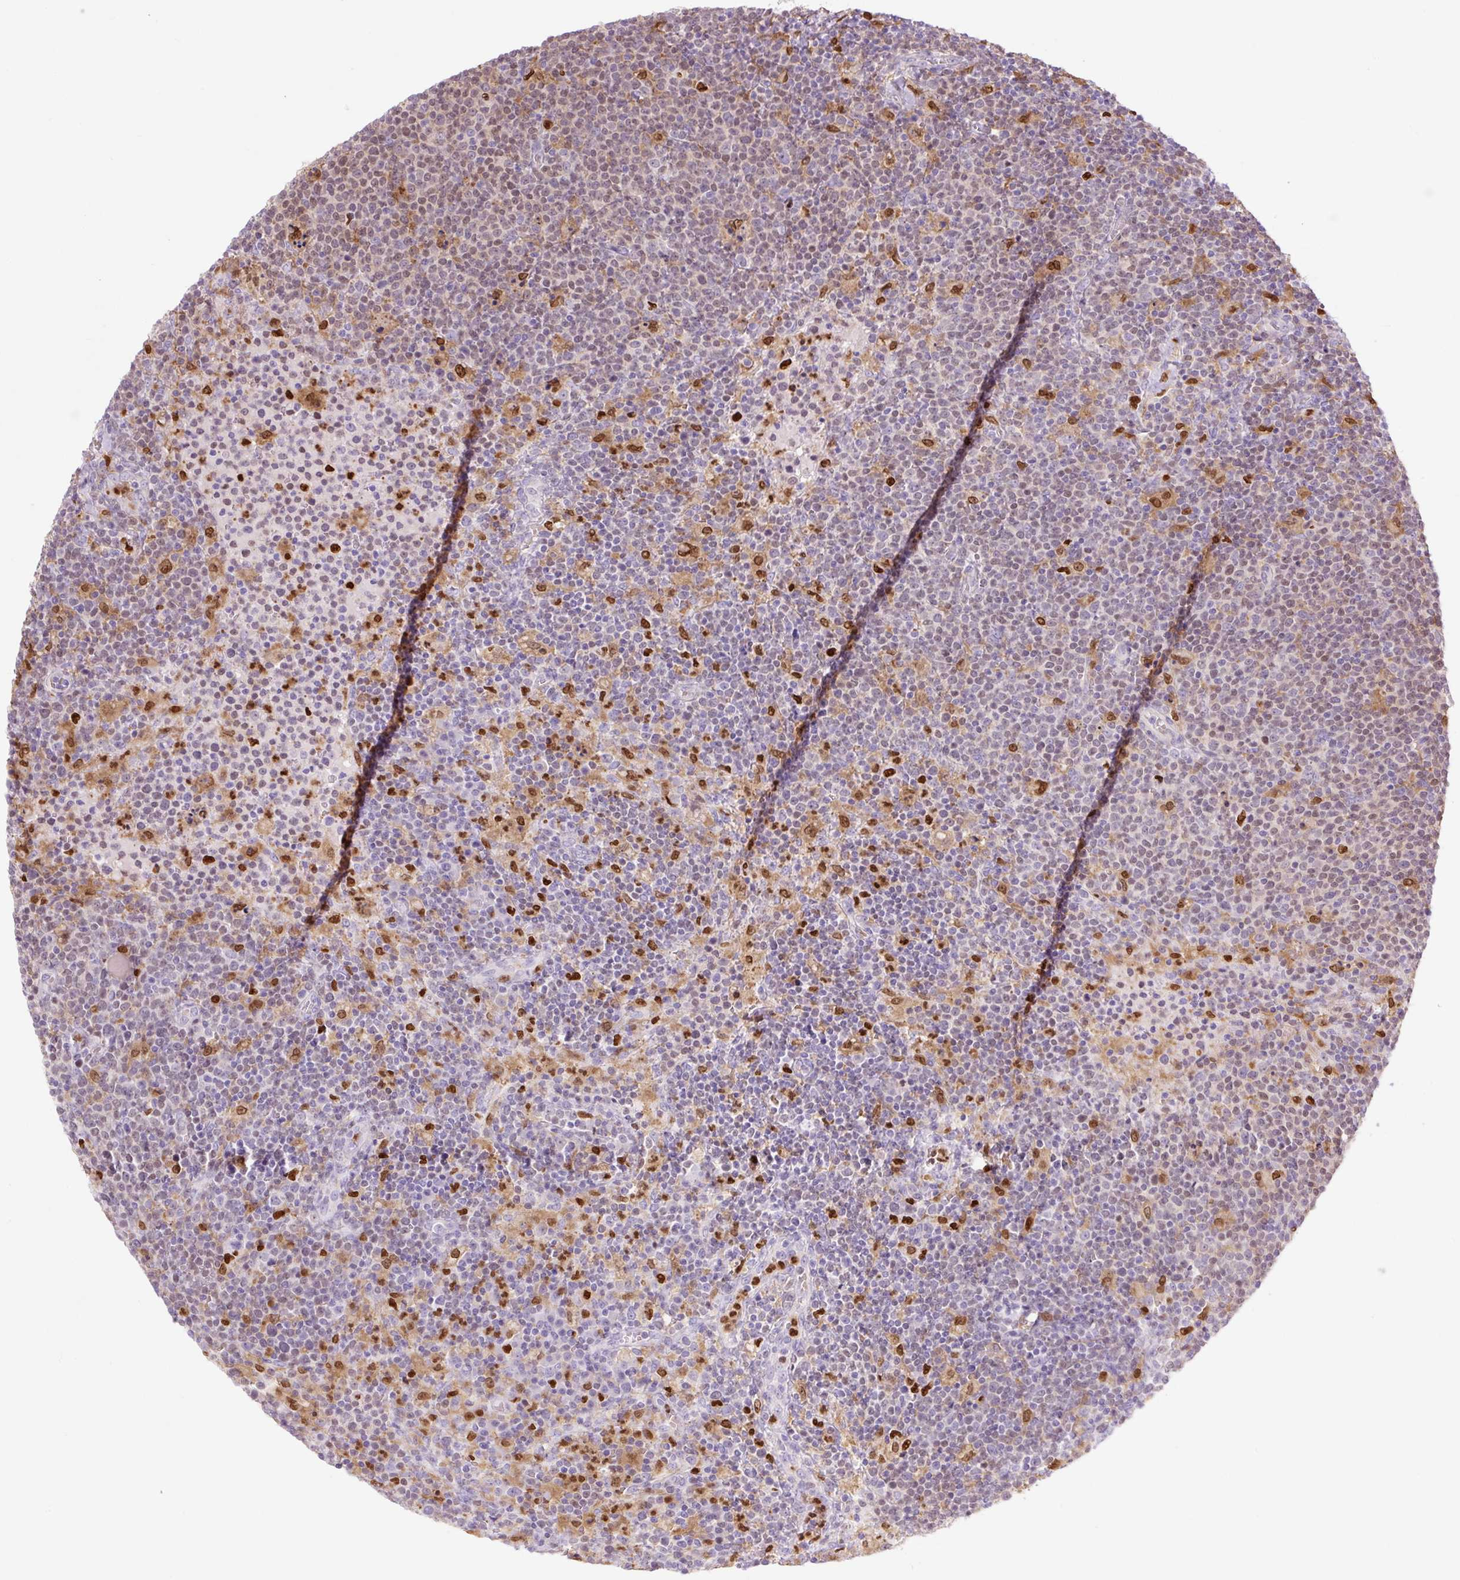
{"staining": {"intensity": "negative", "quantity": "none", "location": "none"}, "tissue": "lymphoma", "cell_type": "Tumor cells", "image_type": "cancer", "snomed": [{"axis": "morphology", "description": "Malignant lymphoma, non-Hodgkin's type, High grade"}, {"axis": "topography", "description": "Lymph node"}], "caption": "IHC image of neoplastic tissue: human lymphoma stained with DAB (3,3'-diaminobenzidine) demonstrates no significant protein expression in tumor cells. (DAB immunohistochemistry (IHC), high magnification).", "gene": "SPI1", "patient": {"sex": "male", "age": 61}}